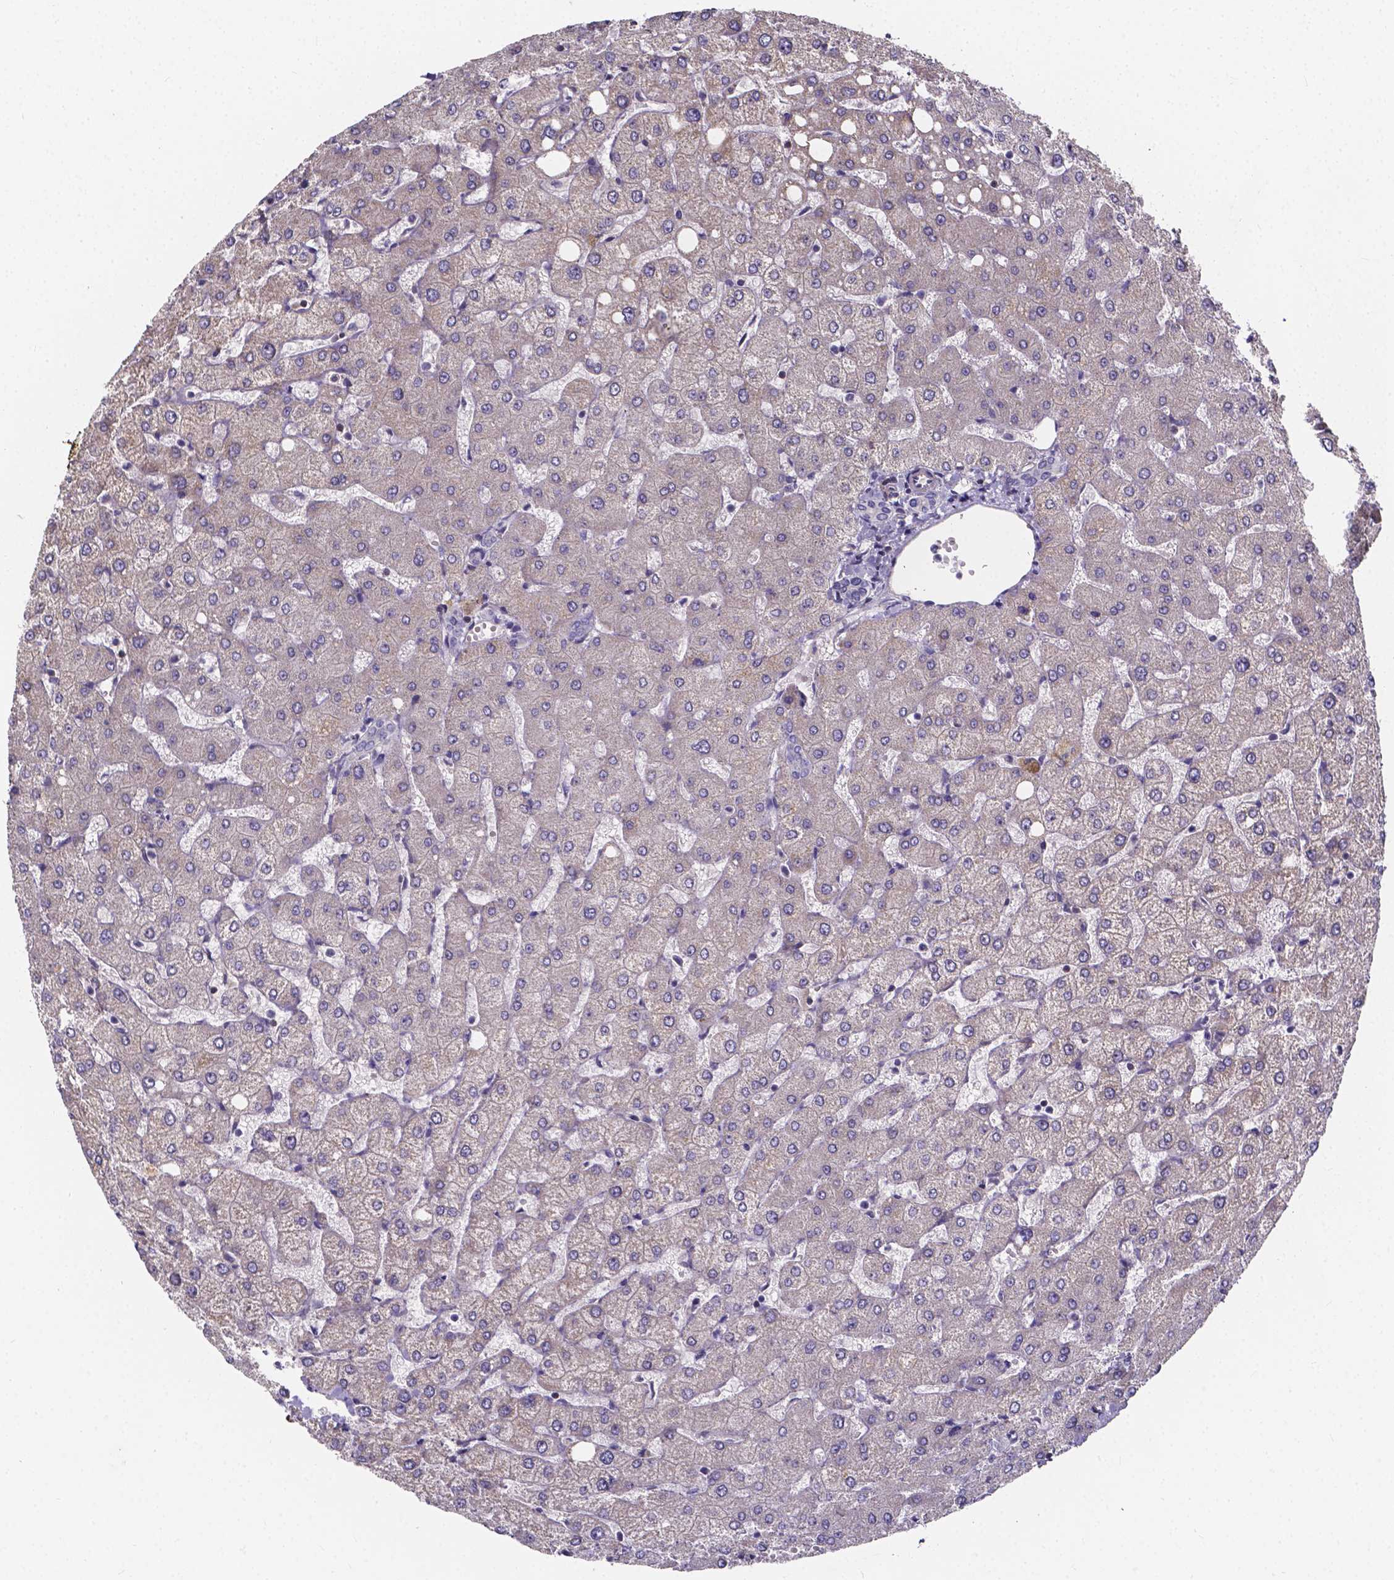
{"staining": {"intensity": "negative", "quantity": "none", "location": "none"}, "tissue": "liver", "cell_type": "Cholangiocytes", "image_type": "normal", "snomed": [{"axis": "morphology", "description": "Normal tissue, NOS"}, {"axis": "topography", "description": "Liver"}], "caption": "IHC photomicrograph of normal liver: liver stained with DAB (3,3'-diaminobenzidine) exhibits no significant protein expression in cholangiocytes. (DAB (3,3'-diaminobenzidine) IHC visualized using brightfield microscopy, high magnification).", "gene": "THEMIS", "patient": {"sex": "female", "age": 54}}